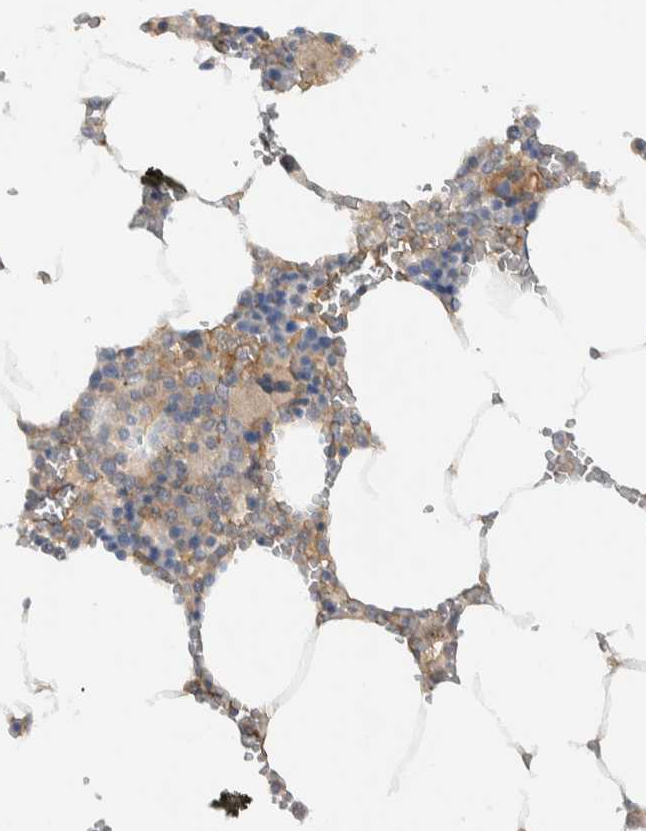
{"staining": {"intensity": "moderate", "quantity": "<25%", "location": "cytoplasmic/membranous"}, "tissue": "bone marrow", "cell_type": "Hematopoietic cells", "image_type": "normal", "snomed": [{"axis": "morphology", "description": "Normal tissue, NOS"}, {"axis": "topography", "description": "Bone marrow"}], "caption": "A histopathology image of bone marrow stained for a protein shows moderate cytoplasmic/membranous brown staining in hematopoietic cells.", "gene": "MPRIP", "patient": {"sex": "male", "age": 70}}